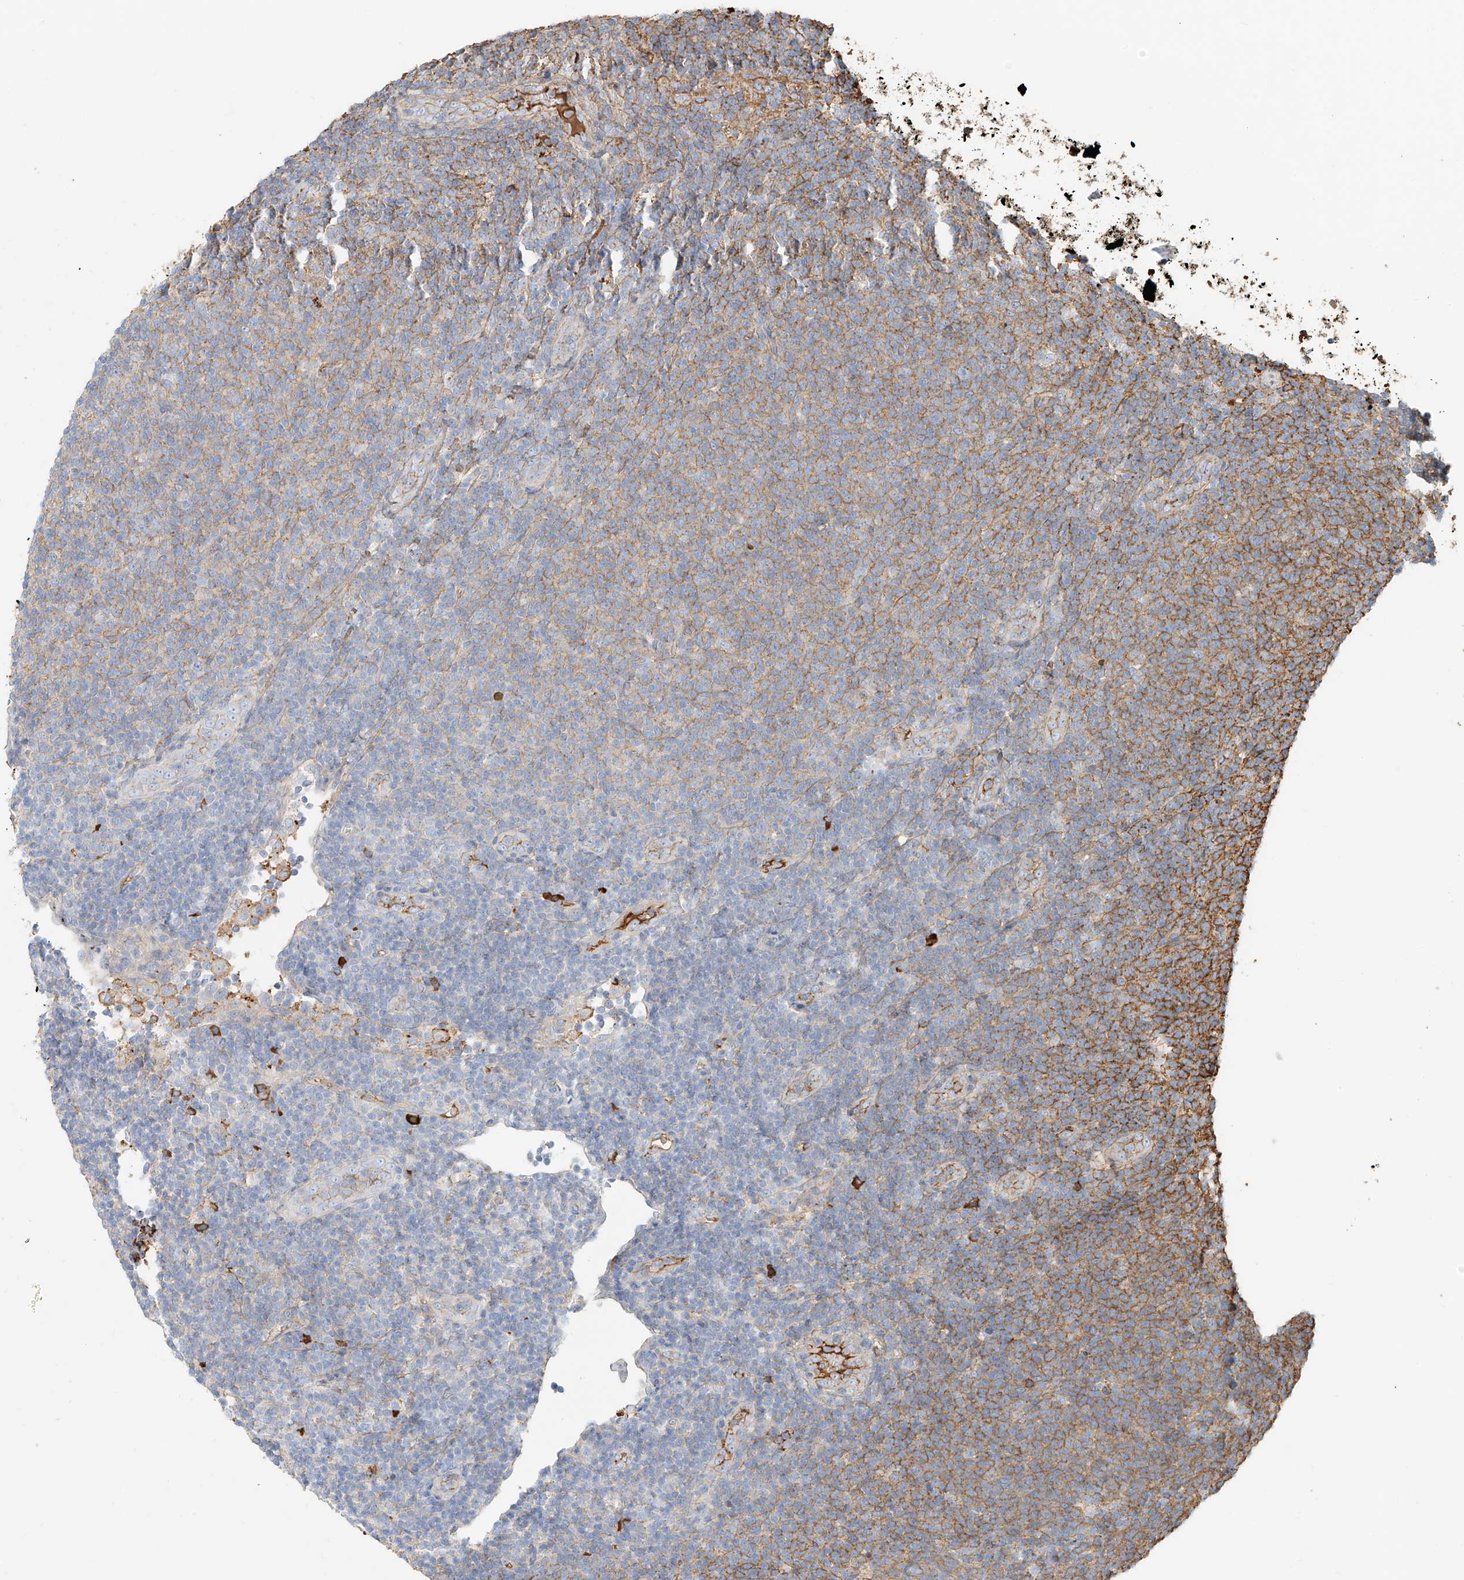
{"staining": {"intensity": "moderate", "quantity": "<25%", "location": "cytoplasmic/membranous"}, "tissue": "lymphoma", "cell_type": "Tumor cells", "image_type": "cancer", "snomed": [{"axis": "morphology", "description": "Malignant lymphoma, non-Hodgkin's type, Low grade"}, {"axis": "topography", "description": "Lymph node"}], "caption": "Immunohistochemical staining of human malignant lymphoma, non-Hodgkin's type (low-grade) exhibits low levels of moderate cytoplasmic/membranous expression in approximately <25% of tumor cells.", "gene": "ZFP30", "patient": {"sex": "male", "age": 66}}